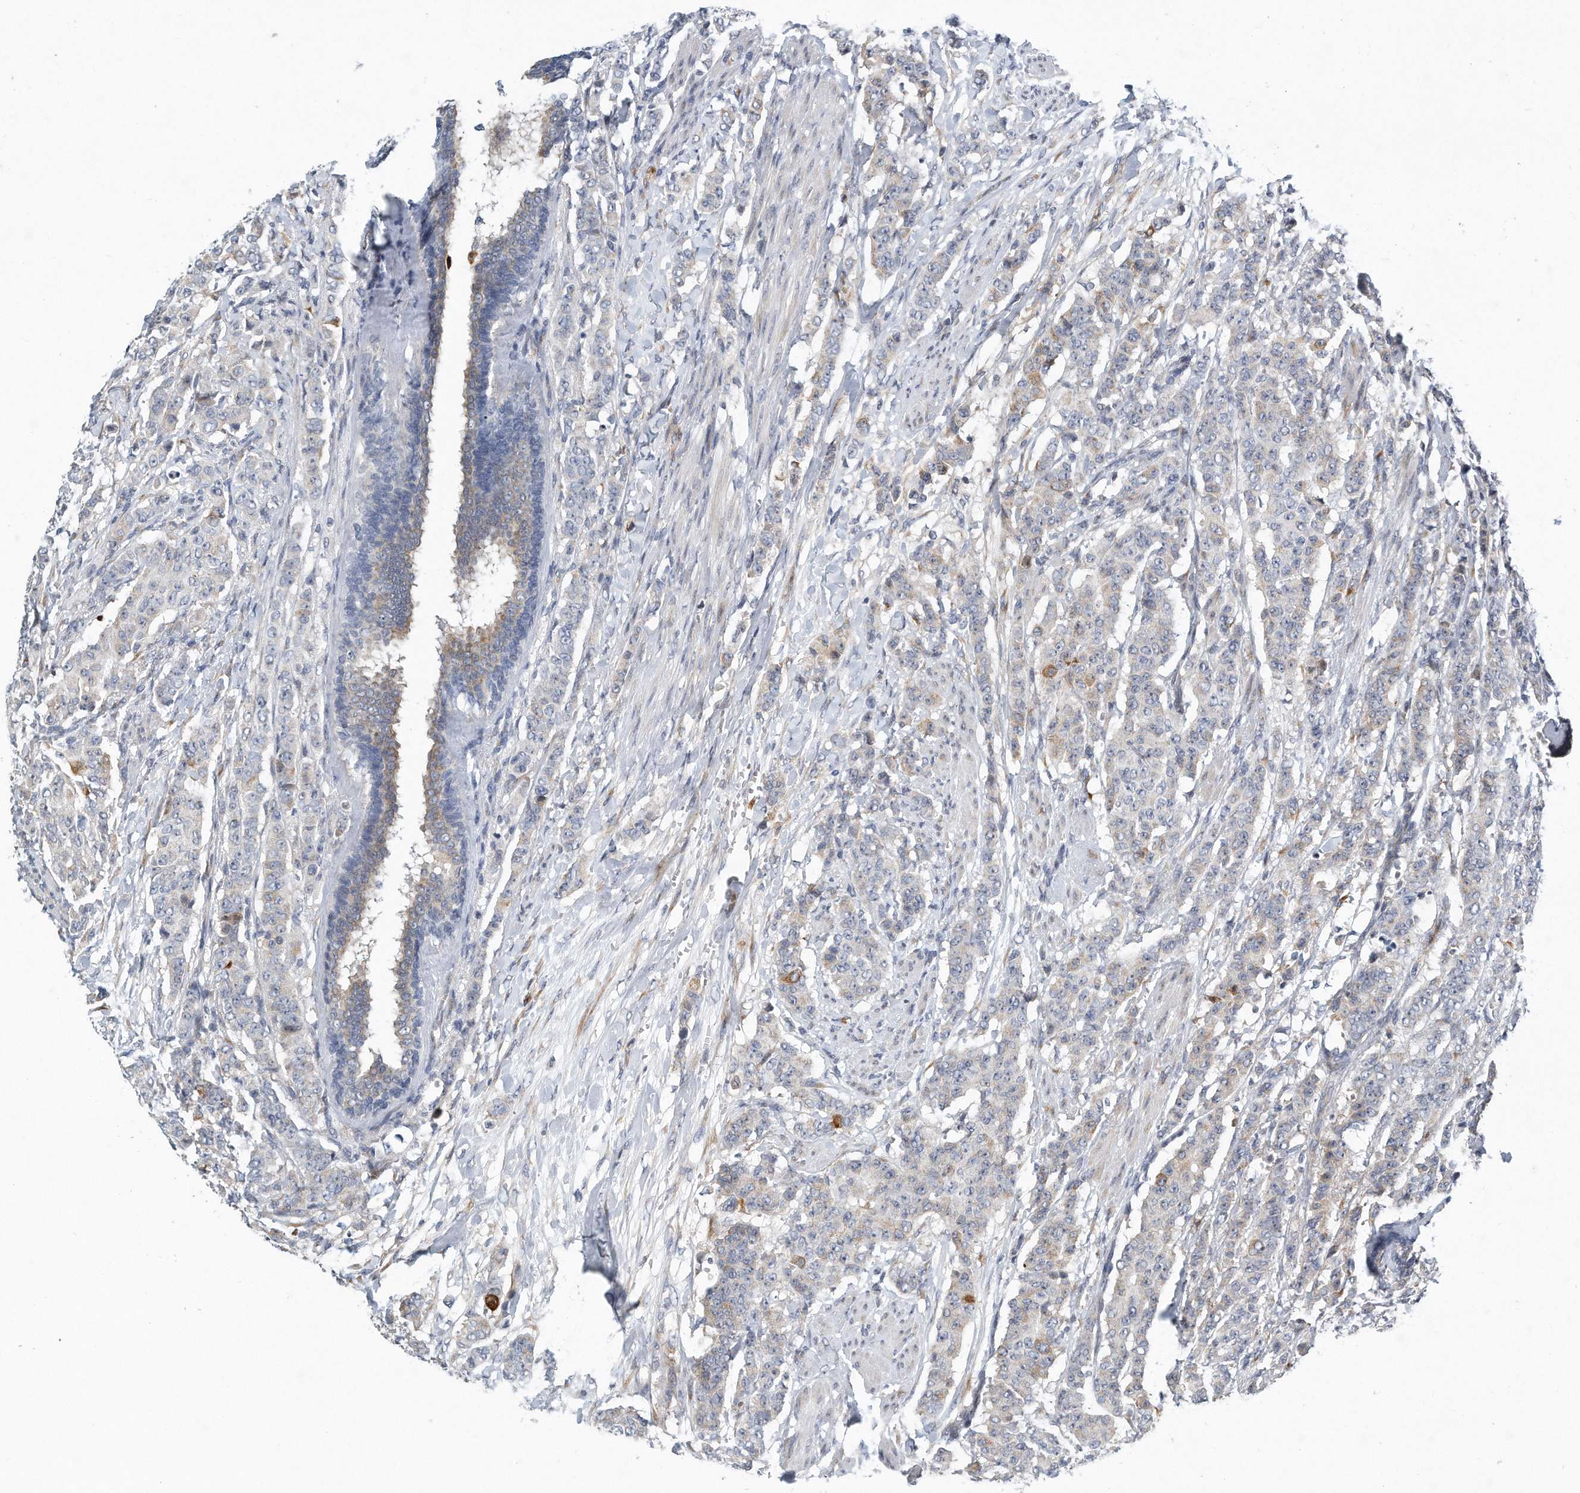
{"staining": {"intensity": "moderate", "quantity": "<25%", "location": "cytoplasmic/membranous"}, "tissue": "breast cancer", "cell_type": "Tumor cells", "image_type": "cancer", "snomed": [{"axis": "morphology", "description": "Duct carcinoma"}, {"axis": "topography", "description": "Breast"}], "caption": "About <25% of tumor cells in breast intraductal carcinoma demonstrate moderate cytoplasmic/membranous protein positivity as visualized by brown immunohistochemical staining.", "gene": "VLDLR", "patient": {"sex": "female", "age": 40}}